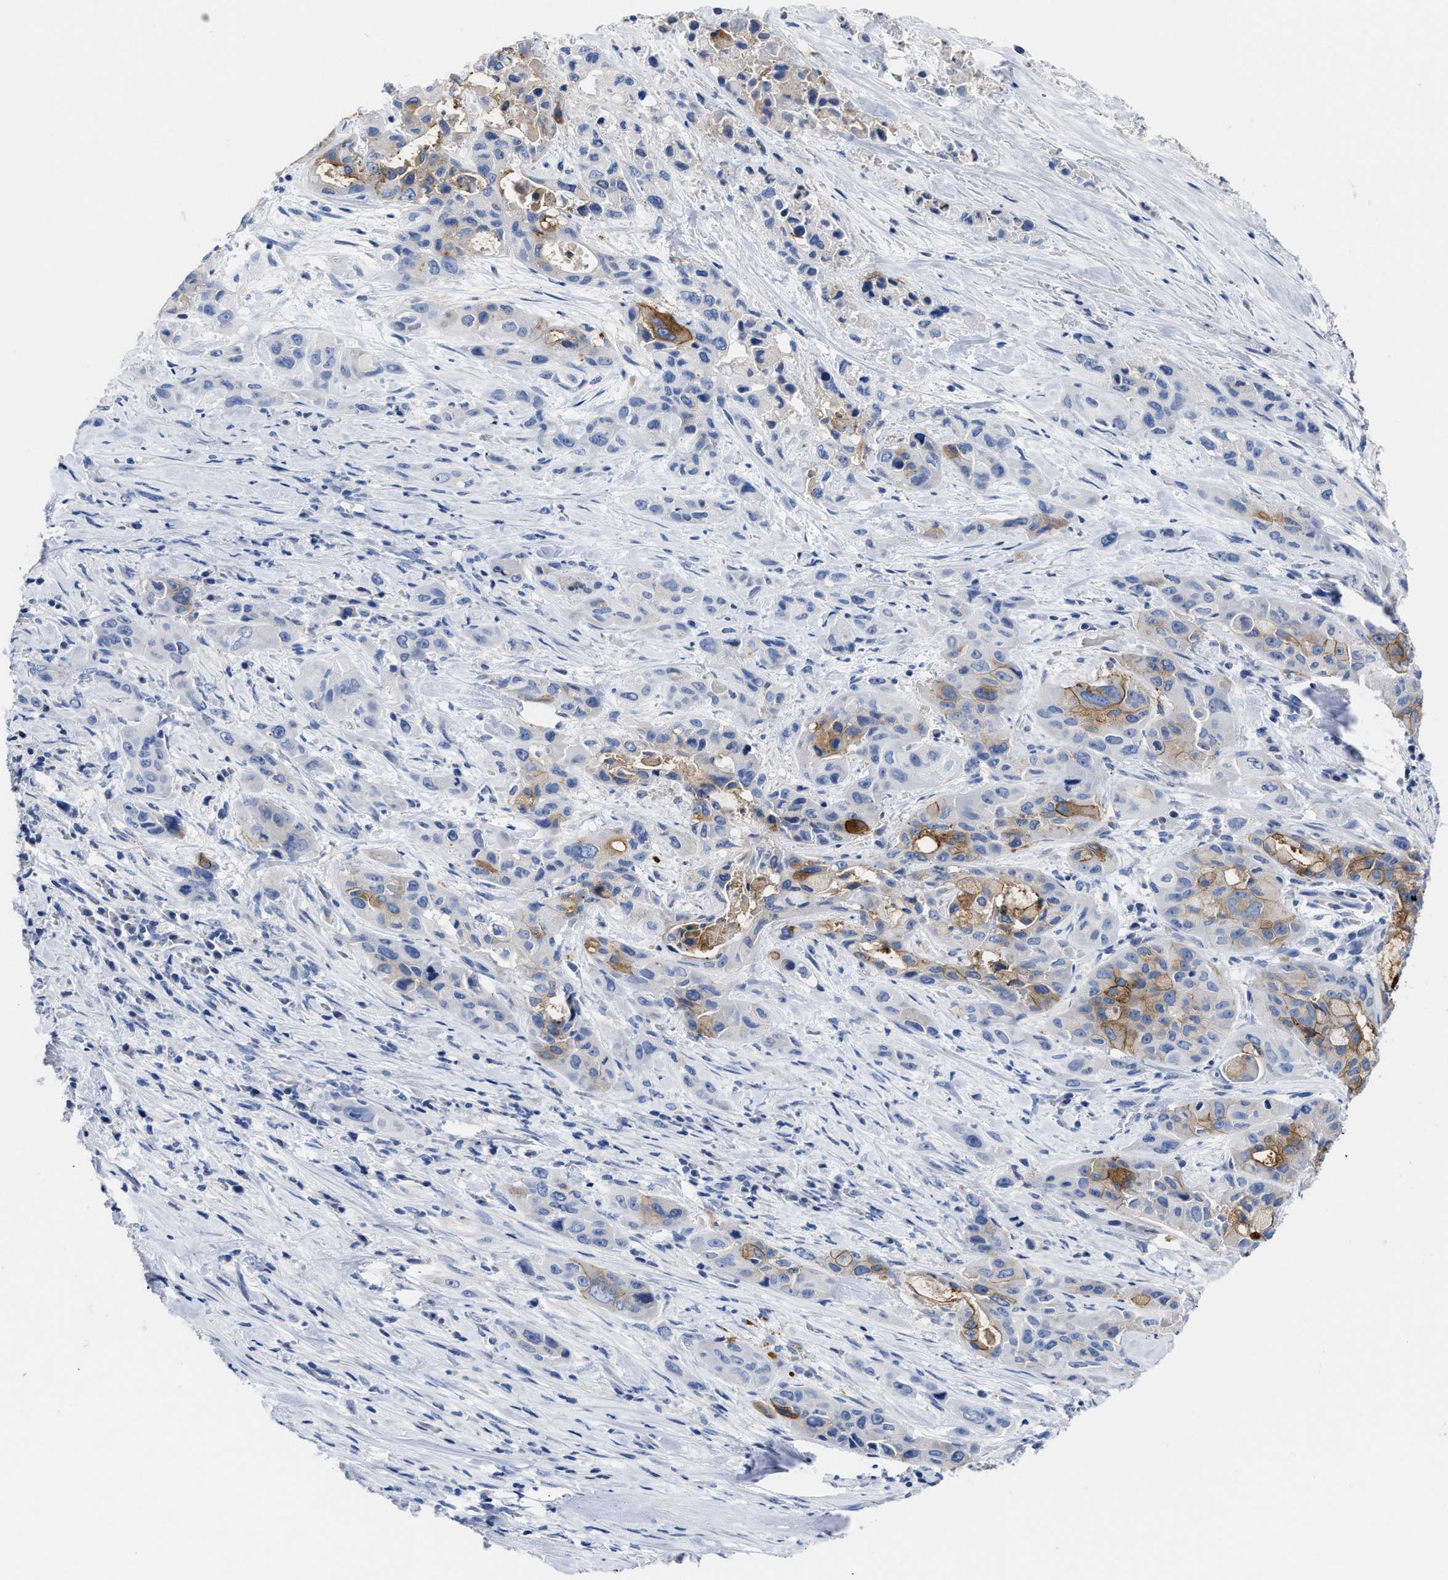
{"staining": {"intensity": "strong", "quantity": "<25%", "location": "cytoplasmic/membranous"}, "tissue": "pancreatic cancer", "cell_type": "Tumor cells", "image_type": "cancer", "snomed": [{"axis": "morphology", "description": "Adenocarcinoma, NOS"}, {"axis": "topography", "description": "Pancreas"}], "caption": "Immunohistochemistry (IHC) photomicrograph of neoplastic tissue: human pancreatic adenocarcinoma stained using IHC reveals medium levels of strong protein expression localized specifically in the cytoplasmic/membranous of tumor cells, appearing as a cytoplasmic/membranous brown color.", "gene": "CEACAM5", "patient": {"sex": "male", "age": 53}}